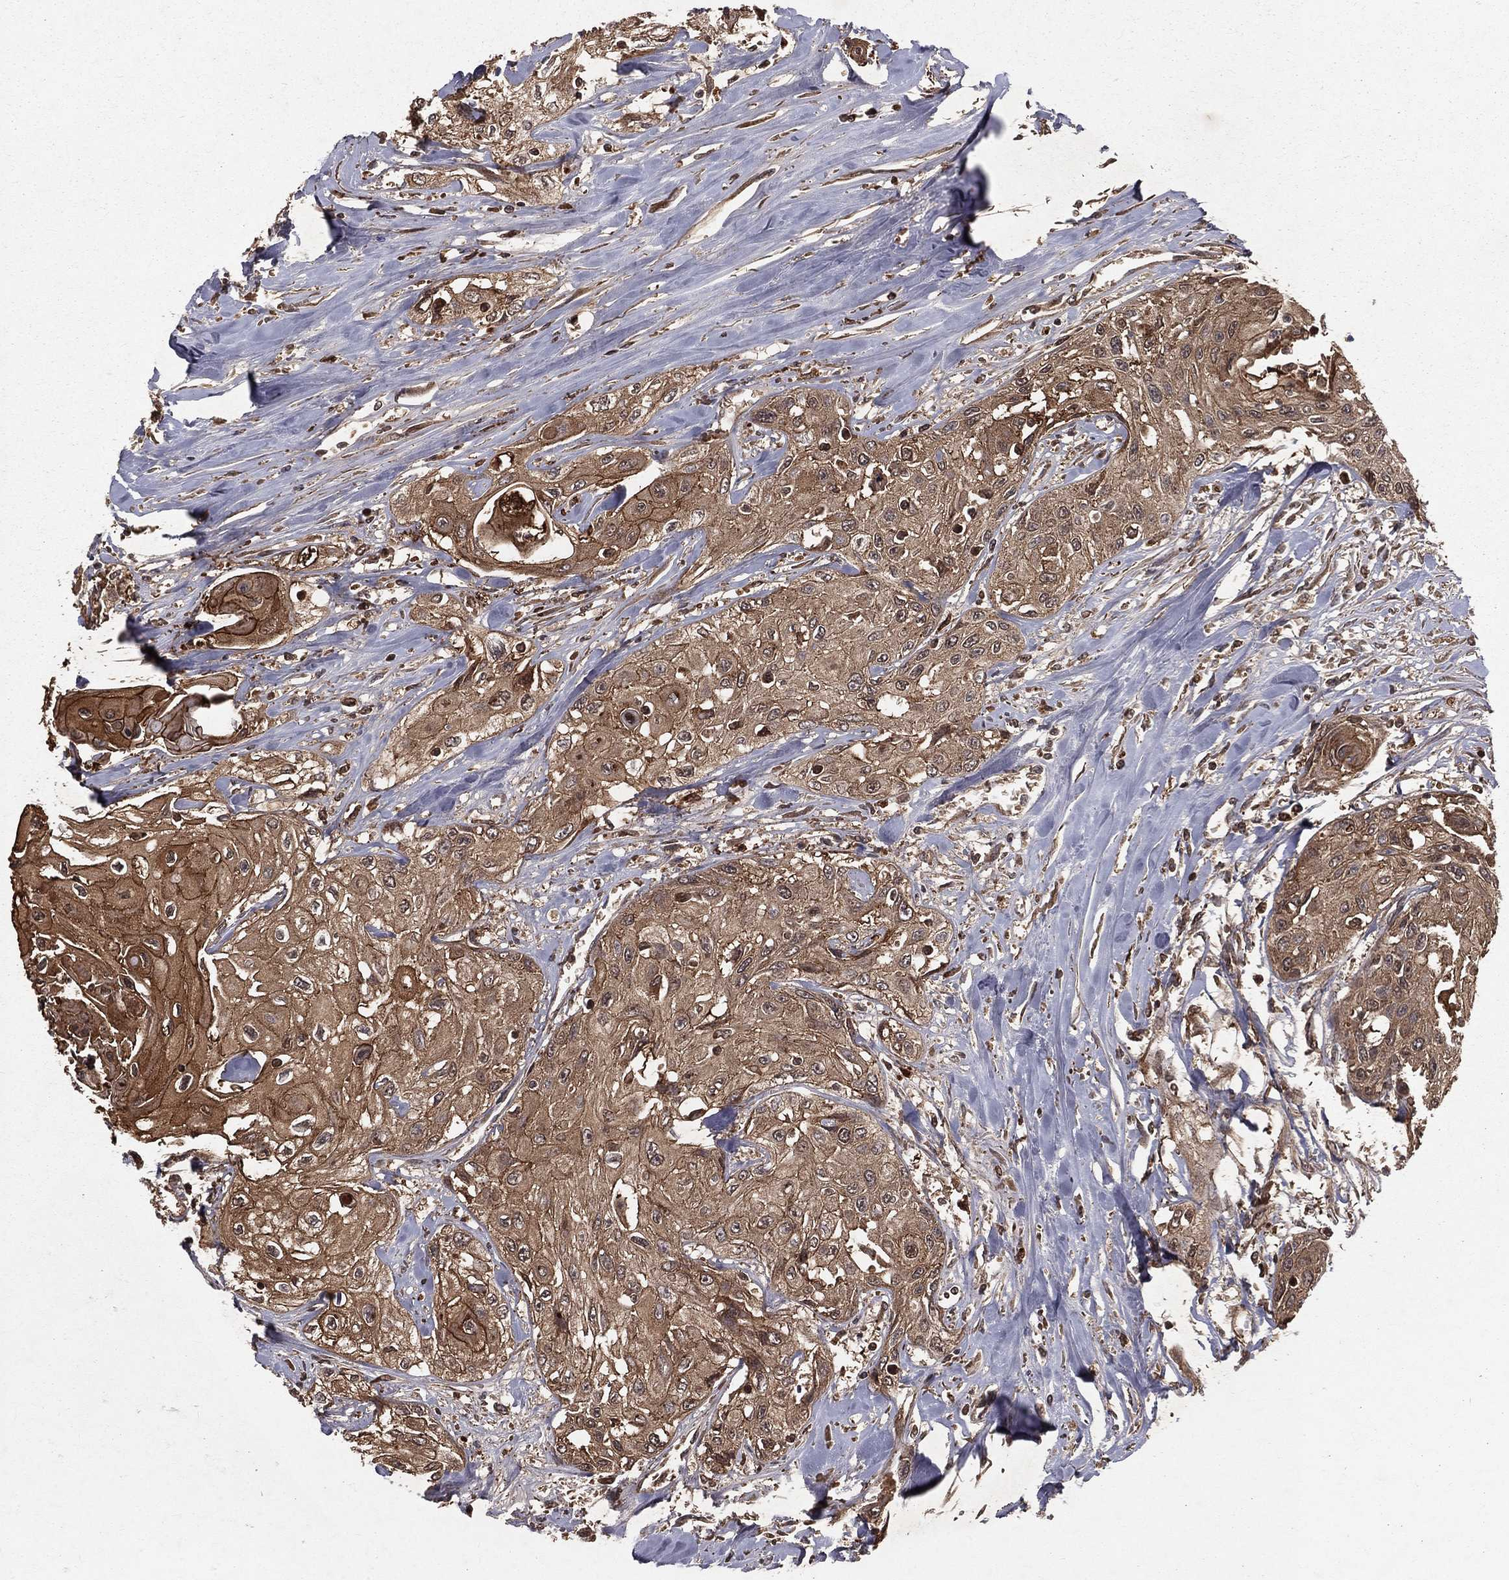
{"staining": {"intensity": "moderate", "quantity": ">75%", "location": "cytoplasmic/membranous"}, "tissue": "head and neck cancer", "cell_type": "Tumor cells", "image_type": "cancer", "snomed": [{"axis": "morphology", "description": "Normal tissue, NOS"}, {"axis": "morphology", "description": "Squamous cell carcinoma, NOS"}, {"axis": "topography", "description": "Oral tissue"}, {"axis": "topography", "description": "Peripheral nerve tissue"}, {"axis": "topography", "description": "Head-Neck"}], "caption": "DAB immunohistochemical staining of head and neck squamous cell carcinoma reveals moderate cytoplasmic/membranous protein expression in approximately >75% of tumor cells. The protein is stained brown, and the nuclei are stained in blue (DAB IHC with brightfield microscopy, high magnification).", "gene": "ZDHHC15", "patient": {"sex": "female", "age": 59}}